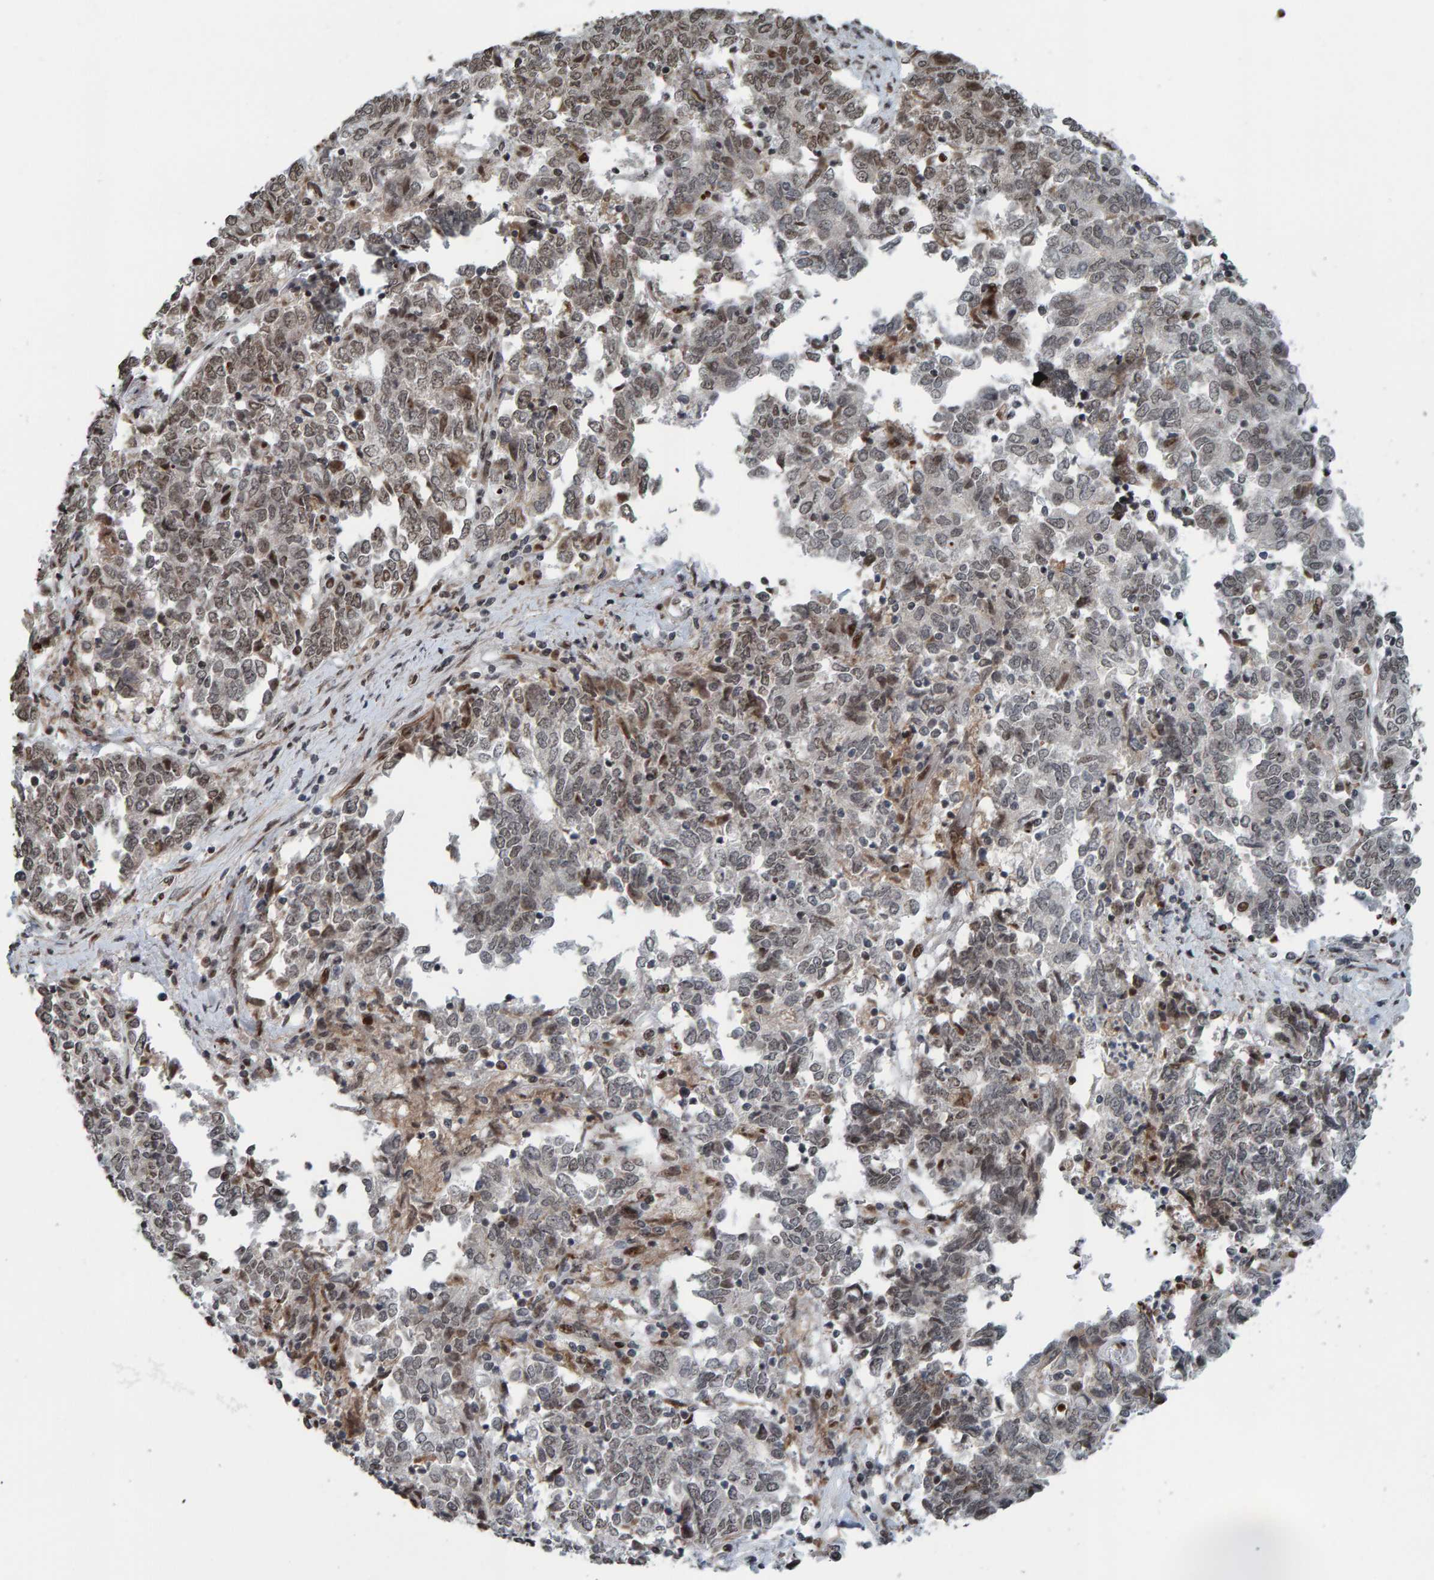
{"staining": {"intensity": "weak", "quantity": "25%-75%", "location": "nuclear"}, "tissue": "endometrial cancer", "cell_type": "Tumor cells", "image_type": "cancer", "snomed": [{"axis": "morphology", "description": "Adenocarcinoma, NOS"}, {"axis": "topography", "description": "Endometrium"}], "caption": "Protein expression analysis of endometrial adenocarcinoma shows weak nuclear positivity in about 25%-75% of tumor cells. (Stains: DAB (3,3'-diaminobenzidine) in brown, nuclei in blue, Microscopy: brightfield microscopy at high magnification).", "gene": "ZNF366", "patient": {"sex": "female", "age": 80}}